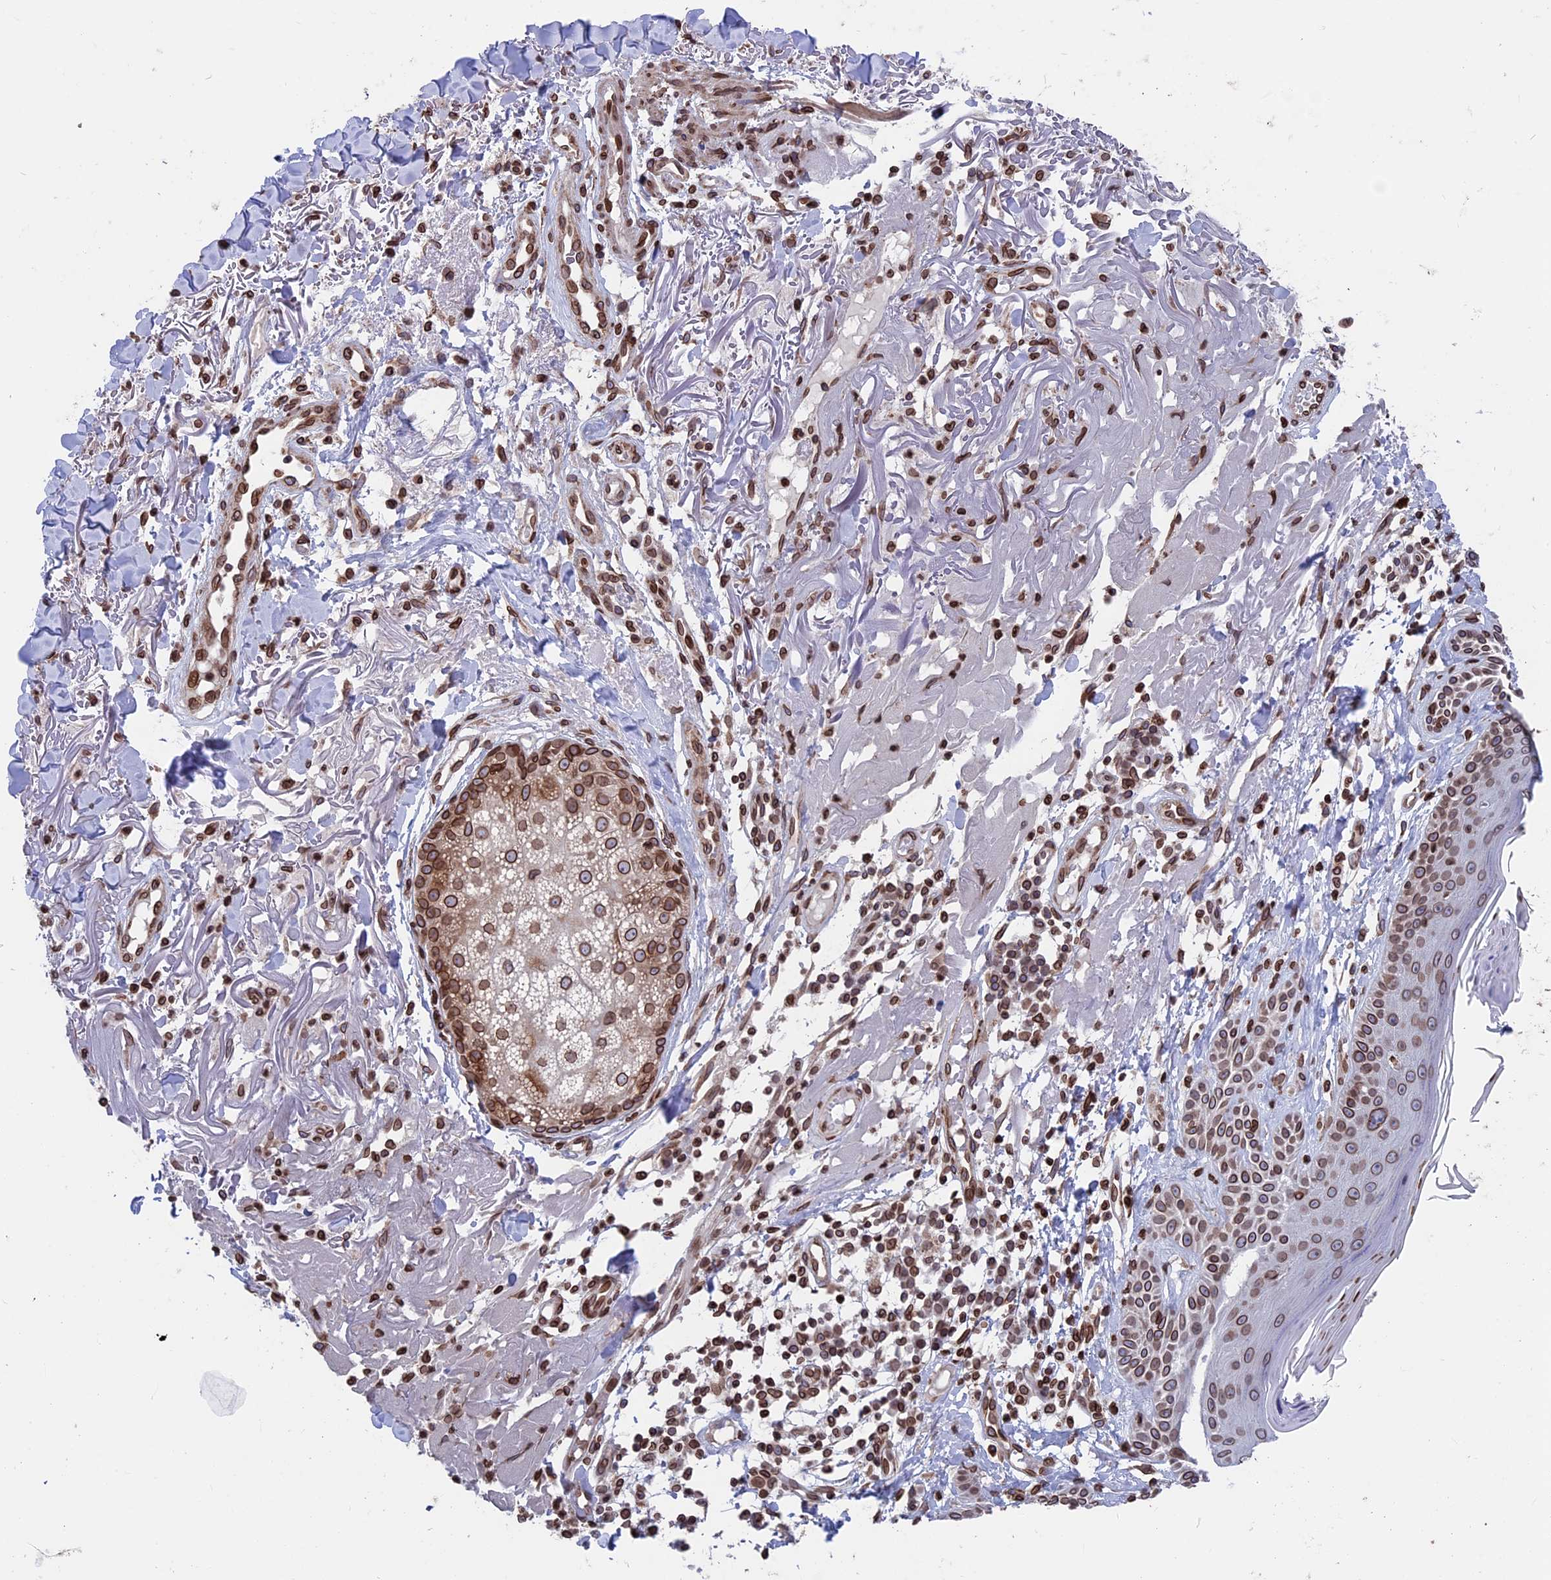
{"staining": {"intensity": "strong", "quantity": "25%-75%", "location": "cytoplasmic/membranous,nuclear"}, "tissue": "skin cancer", "cell_type": "Tumor cells", "image_type": "cancer", "snomed": [{"axis": "morphology", "description": "Normal tissue, NOS"}, {"axis": "morphology", "description": "Basal cell carcinoma"}, {"axis": "topography", "description": "Skin"}], "caption": "IHC histopathology image of human skin cancer stained for a protein (brown), which displays high levels of strong cytoplasmic/membranous and nuclear staining in approximately 25%-75% of tumor cells.", "gene": "PTCHD4", "patient": {"sex": "male", "age": 93}}